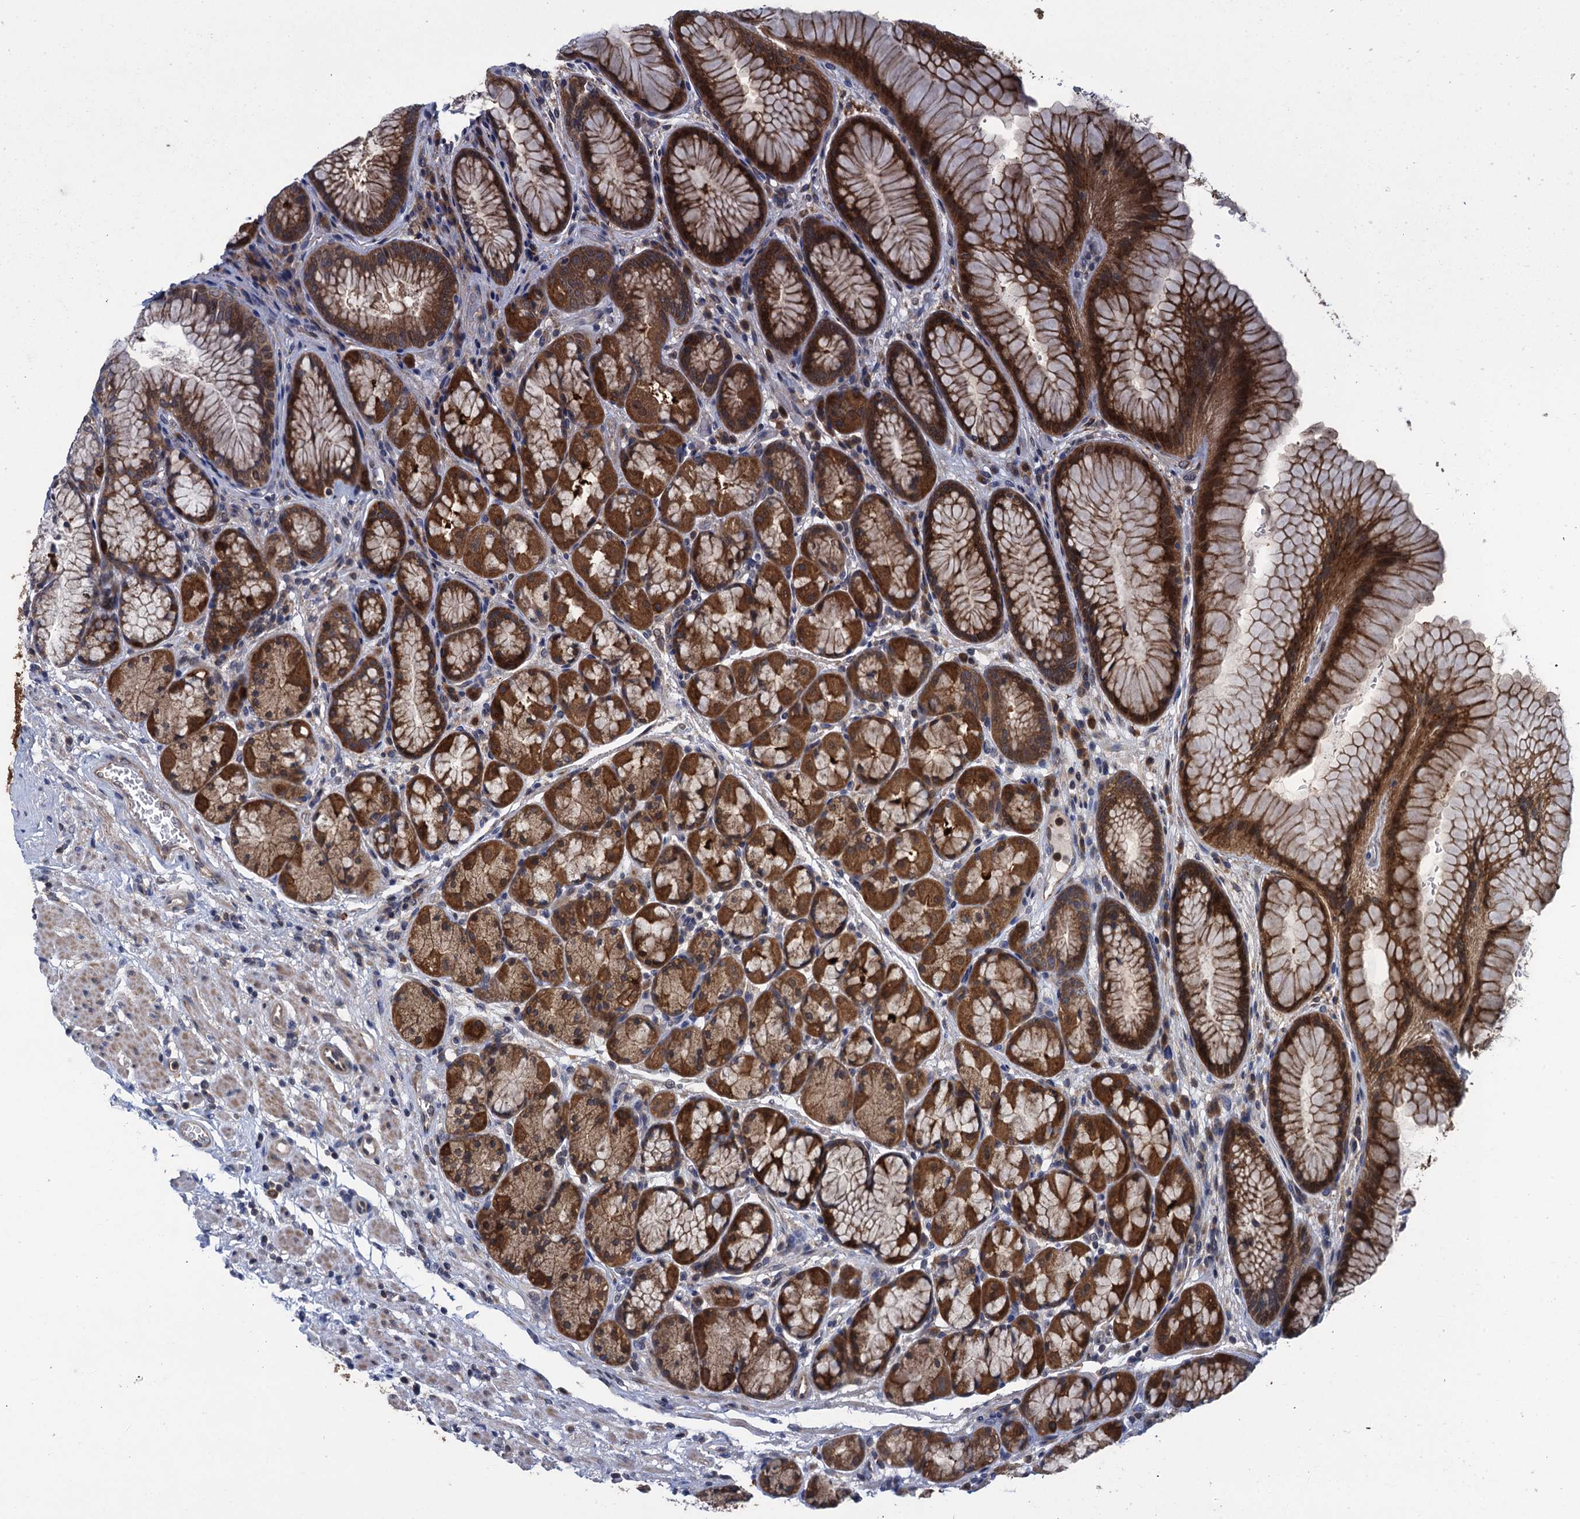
{"staining": {"intensity": "strong", "quantity": ">75%", "location": "cytoplasmic/membranous,nuclear"}, "tissue": "stomach", "cell_type": "Glandular cells", "image_type": "normal", "snomed": [{"axis": "morphology", "description": "Normal tissue, NOS"}, {"axis": "topography", "description": "Stomach"}], "caption": "Immunohistochemical staining of normal stomach exhibits >75% levels of strong cytoplasmic/membranous,nuclear protein expression in approximately >75% of glandular cells. The staining was performed using DAB (3,3'-diaminobenzidine) to visualize the protein expression in brown, while the nuclei were stained in blue with hematoxylin (Magnification: 20x).", "gene": "CNTN5", "patient": {"sex": "male", "age": 63}}